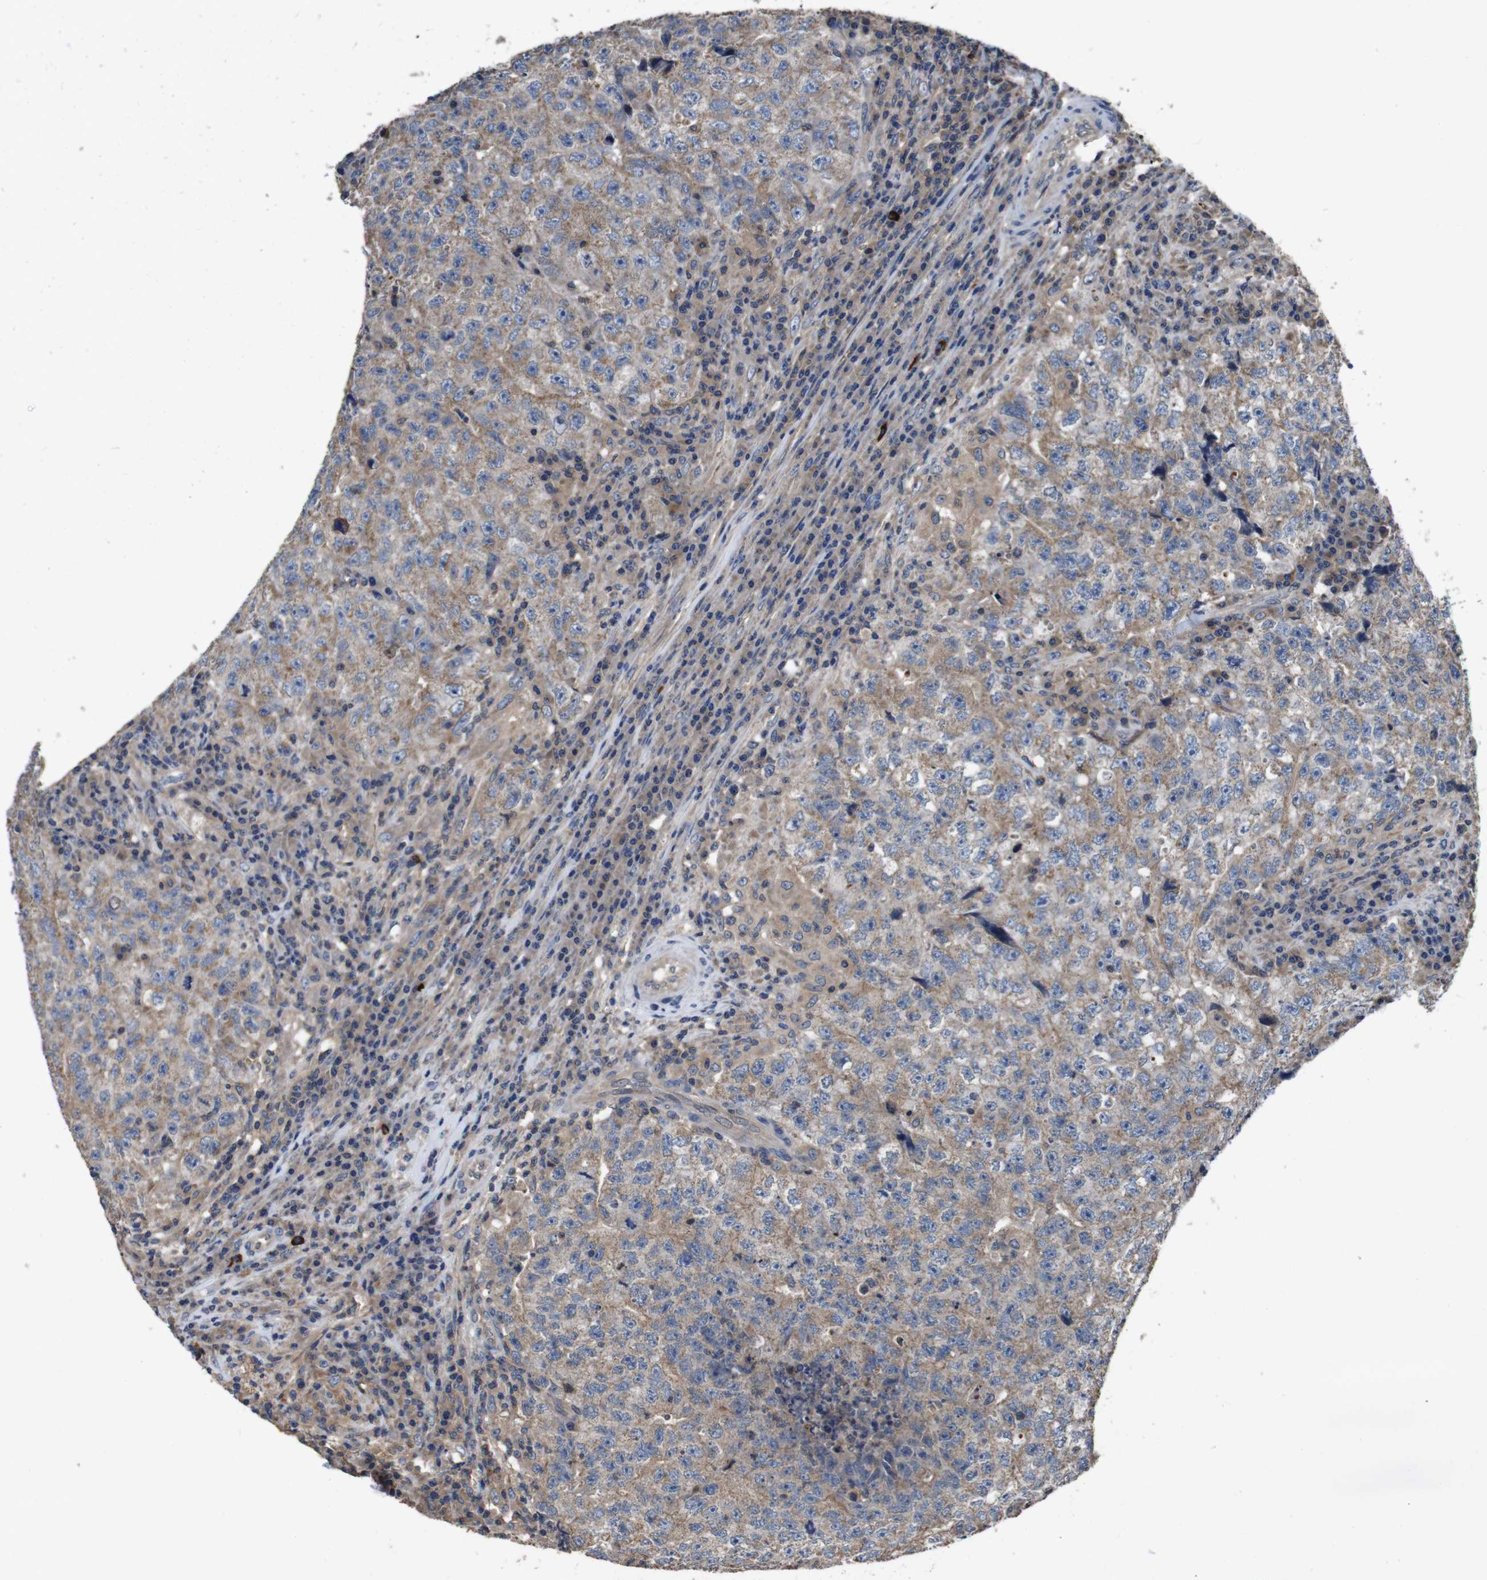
{"staining": {"intensity": "weak", "quantity": ">75%", "location": "cytoplasmic/membranous"}, "tissue": "testis cancer", "cell_type": "Tumor cells", "image_type": "cancer", "snomed": [{"axis": "morphology", "description": "Necrosis, NOS"}, {"axis": "morphology", "description": "Carcinoma, Embryonal, NOS"}, {"axis": "topography", "description": "Testis"}], "caption": "High-magnification brightfield microscopy of testis cancer stained with DAB (3,3'-diaminobenzidine) (brown) and counterstained with hematoxylin (blue). tumor cells exhibit weak cytoplasmic/membranous expression is seen in about>75% of cells.", "gene": "GLIPR1", "patient": {"sex": "male", "age": 19}}